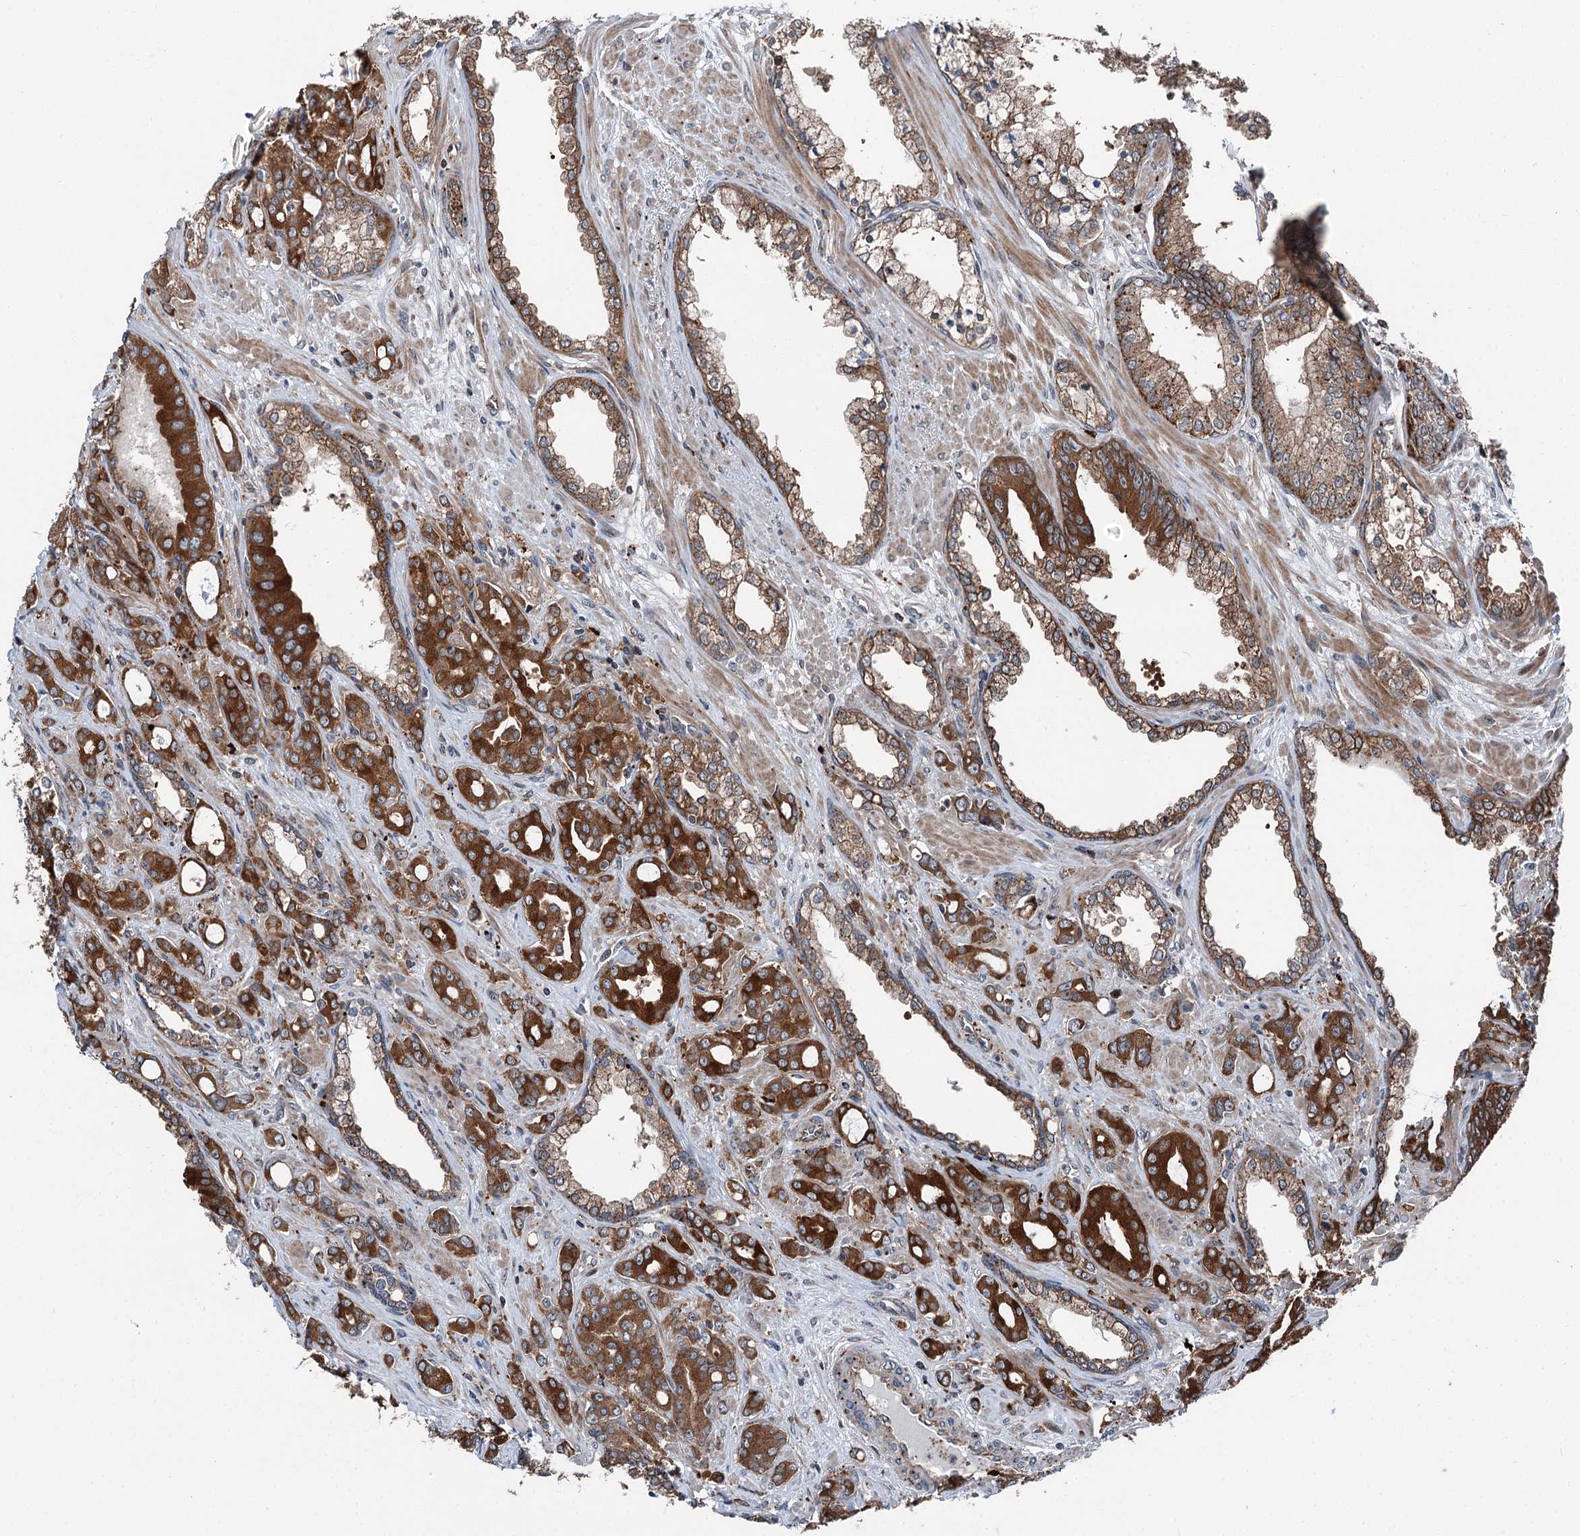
{"staining": {"intensity": "strong", "quantity": ">75%", "location": "cytoplasmic/membranous"}, "tissue": "prostate cancer", "cell_type": "Tumor cells", "image_type": "cancer", "snomed": [{"axis": "morphology", "description": "Adenocarcinoma, High grade"}, {"axis": "topography", "description": "Prostate"}], "caption": "Protein expression analysis of prostate cancer shows strong cytoplasmic/membranous positivity in approximately >75% of tumor cells.", "gene": "POLR1D", "patient": {"sex": "male", "age": 72}}